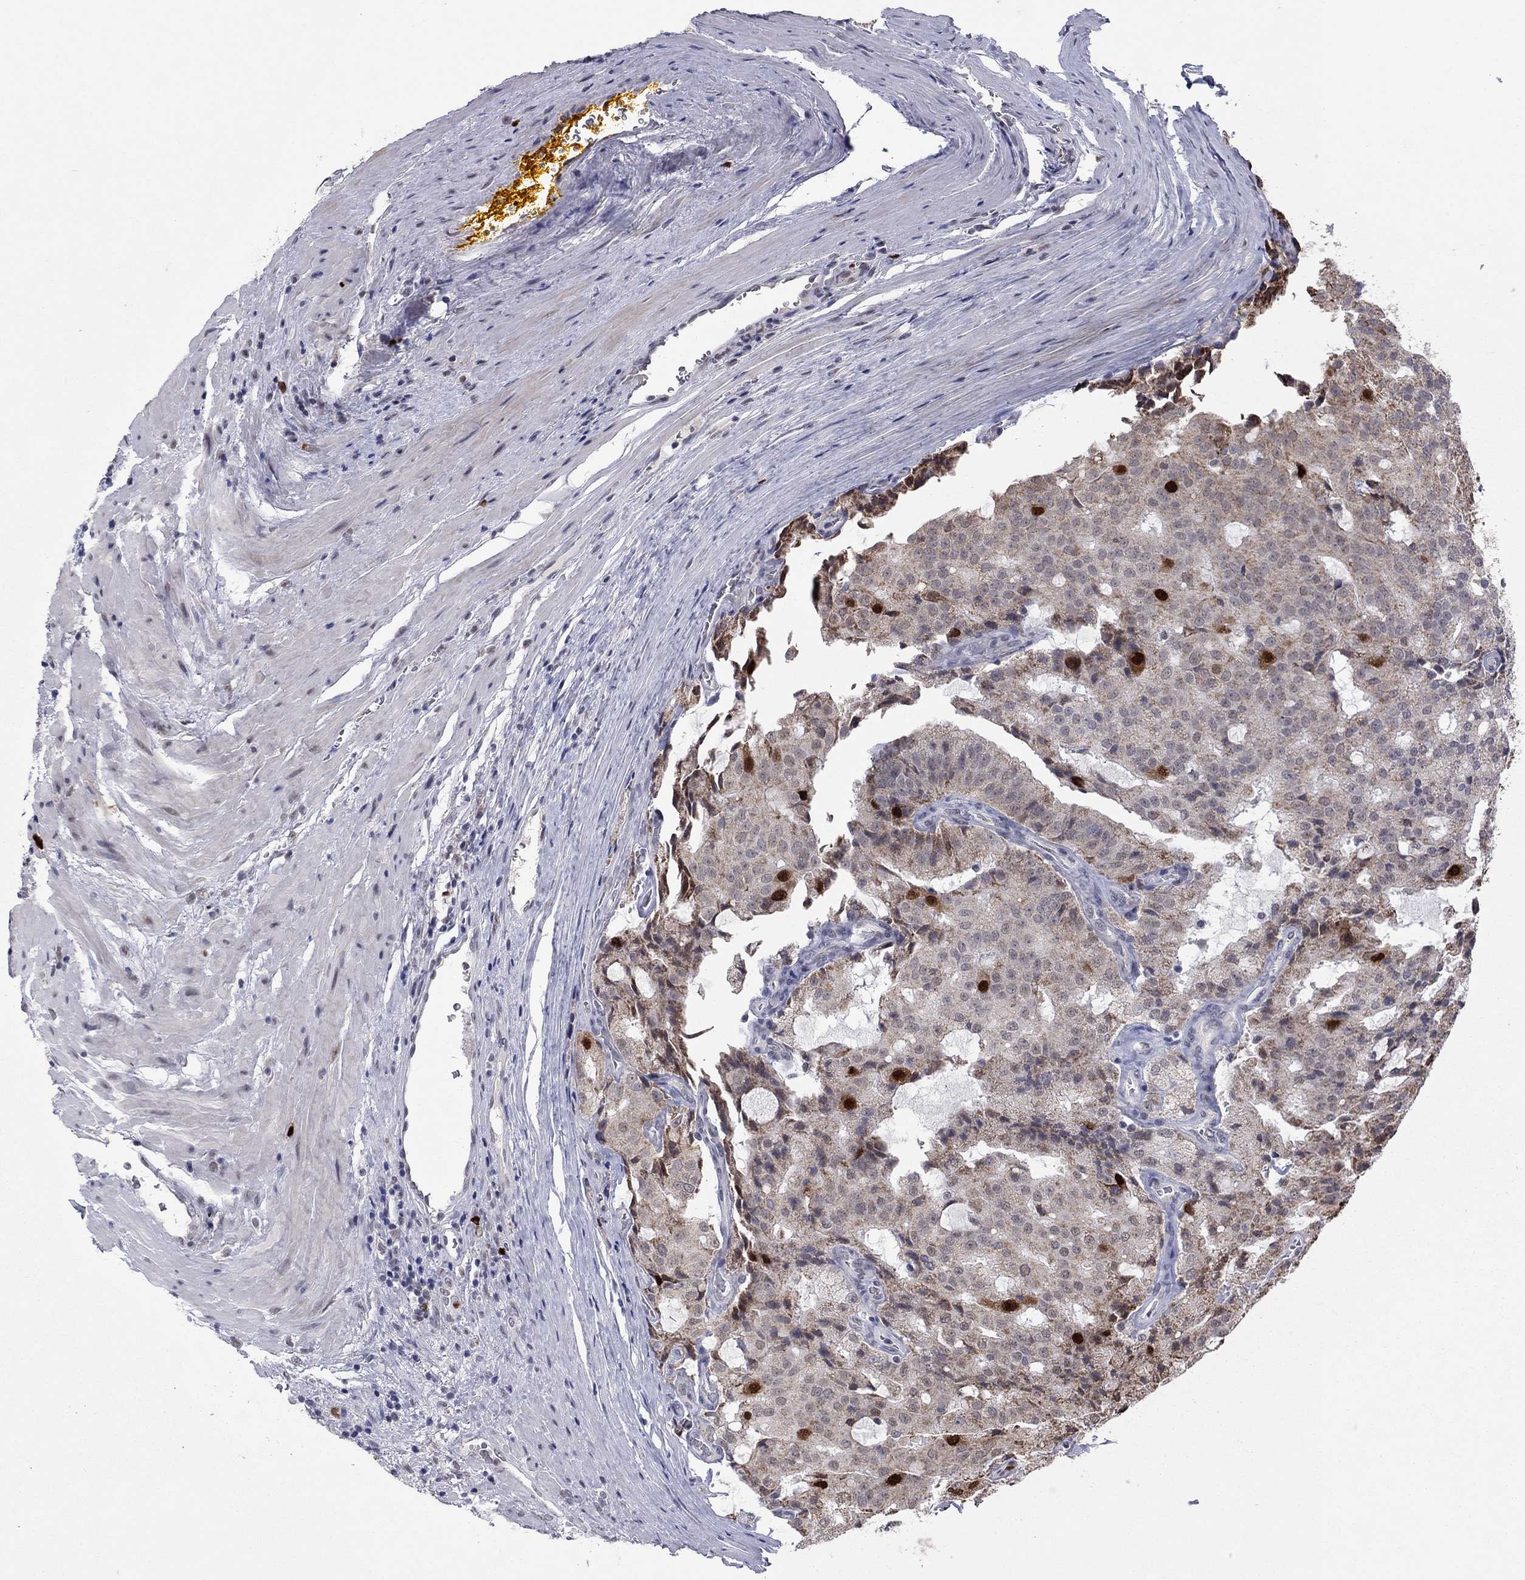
{"staining": {"intensity": "strong", "quantity": "<25%", "location": "nuclear"}, "tissue": "prostate cancer", "cell_type": "Tumor cells", "image_type": "cancer", "snomed": [{"axis": "morphology", "description": "Adenocarcinoma, NOS"}, {"axis": "topography", "description": "Prostate and seminal vesicle, NOS"}, {"axis": "topography", "description": "Prostate"}], "caption": "A brown stain highlights strong nuclear staining of a protein in human adenocarcinoma (prostate) tumor cells. The protein is shown in brown color, while the nuclei are stained blue.", "gene": "CDCA5", "patient": {"sex": "male", "age": 67}}